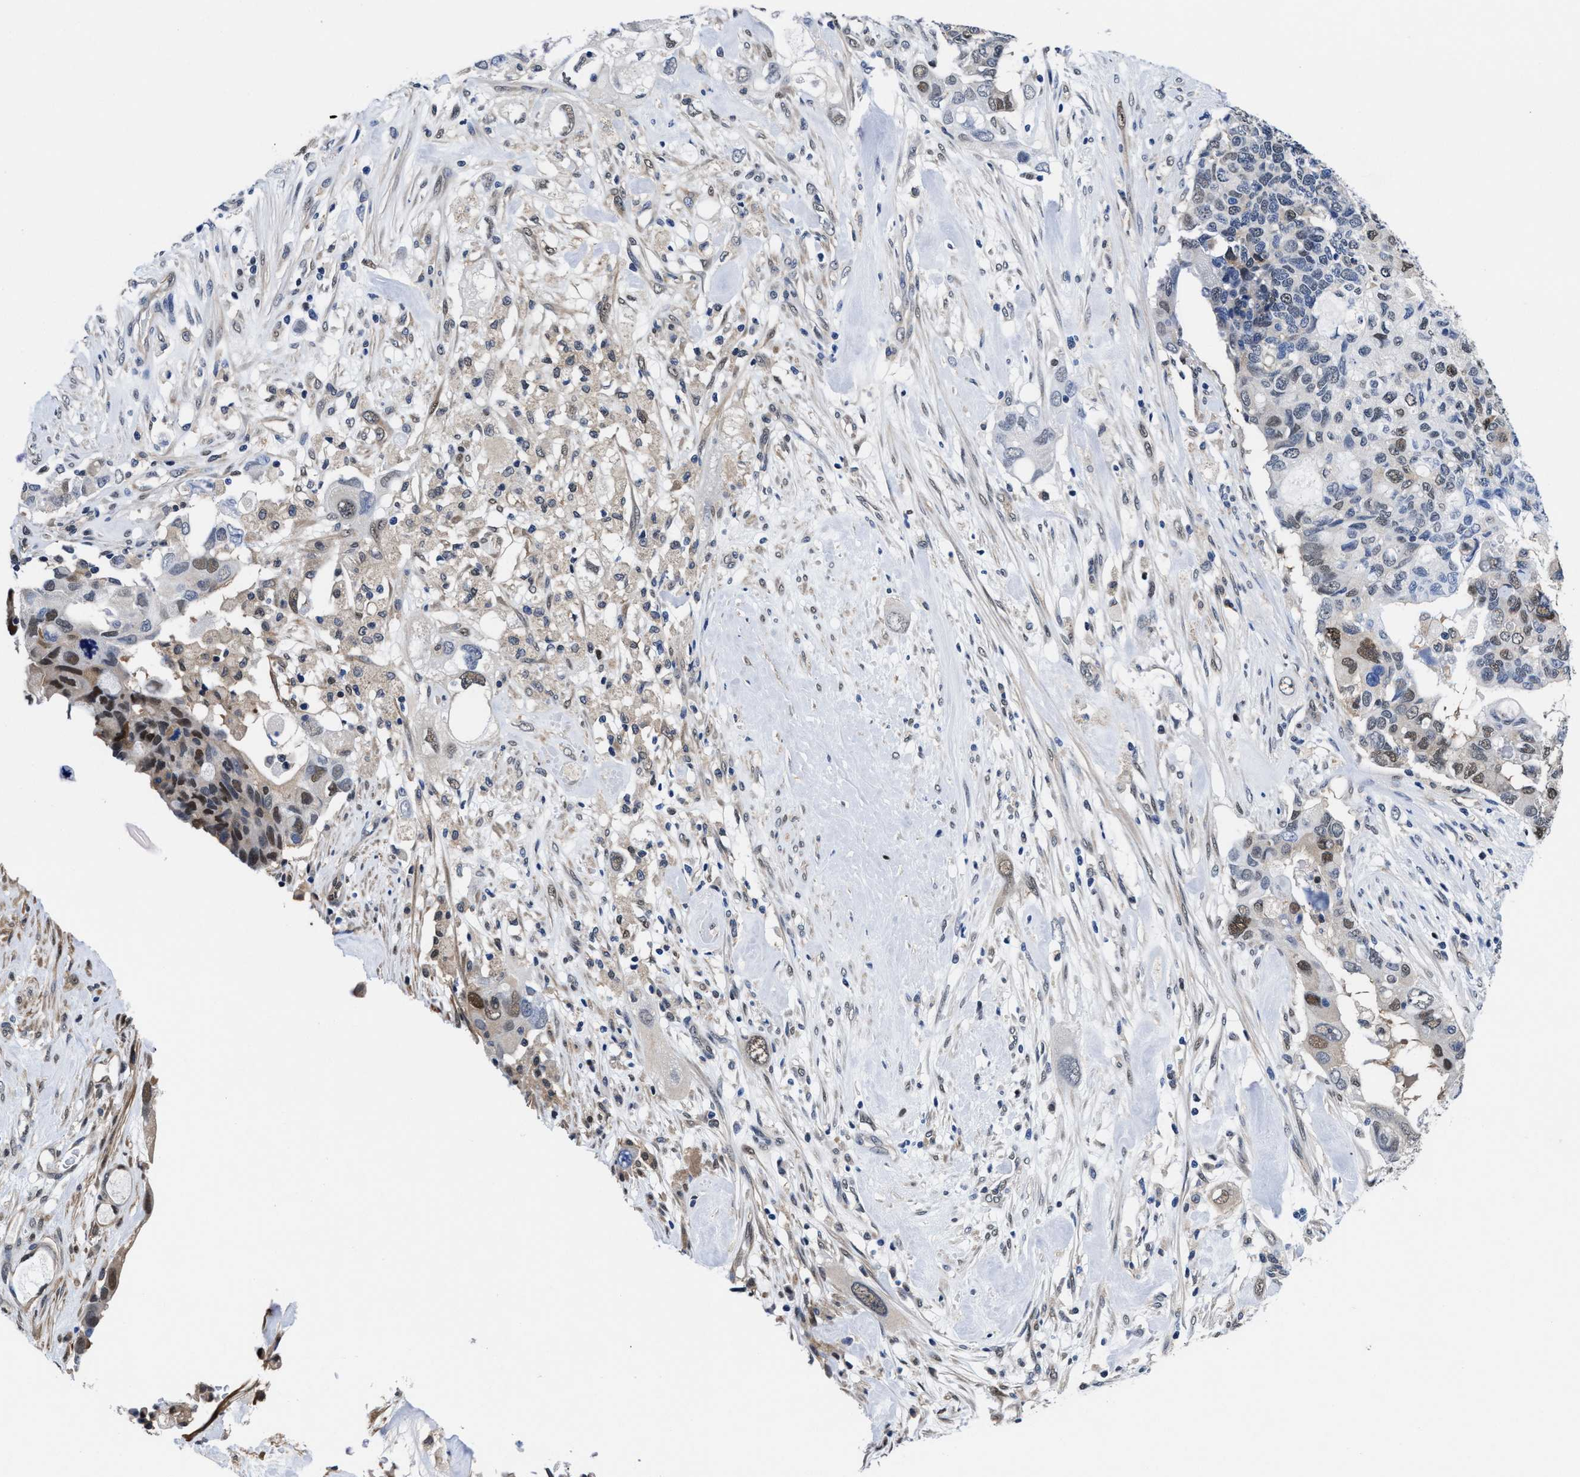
{"staining": {"intensity": "moderate", "quantity": "<25%", "location": "nuclear"}, "tissue": "pancreatic cancer", "cell_type": "Tumor cells", "image_type": "cancer", "snomed": [{"axis": "morphology", "description": "Adenocarcinoma, NOS"}, {"axis": "topography", "description": "Pancreas"}], "caption": "High-power microscopy captured an immunohistochemistry (IHC) photomicrograph of pancreatic cancer (adenocarcinoma), revealing moderate nuclear staining in approximately <25% of tumor cells.", "gene": "ACLY", "patient": {"sex": "female", "age": 56}}